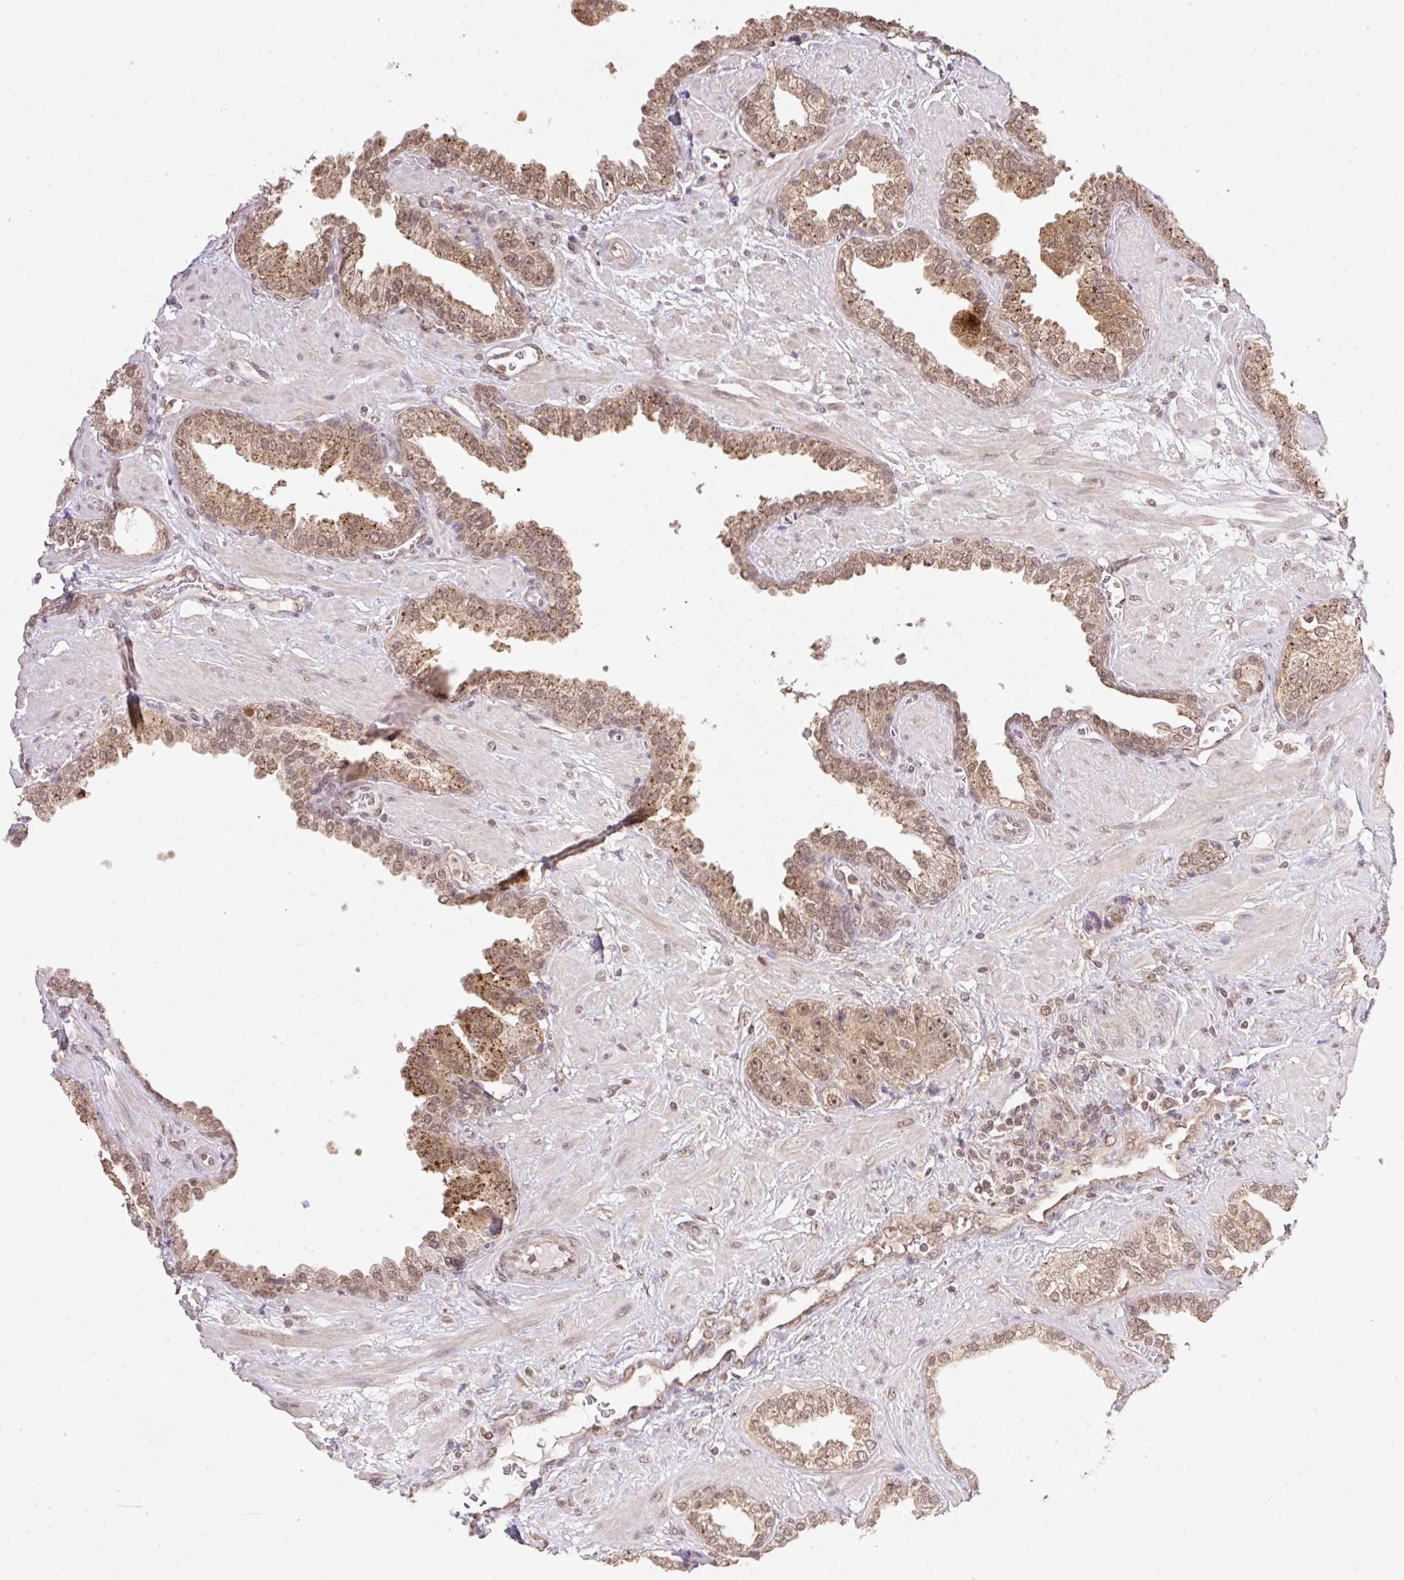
{"staining": {"intensity": "moderate", "quantity": ">75%", "location": "cytoplasmic/membranous,nuclear"}, "tissue": "prostate cancer", "cell_type": "Tumor cells", "image_type": "cancer", "snomed": [{"axis": "morphology", "description": "Adenocarcinoma, High grade"}, {"axis": "topography", "description": "Prostate"}], "caption": "Prostate cancer (high-grade adenocarcinoma) stained for a protein (brown) exhibits moderate cytoplasmic/membranous and nuclear positive positivity in approximately >75% of tumor cells.", "gene": "VPS25", "patient": {"sex": "male", "age": 71}}